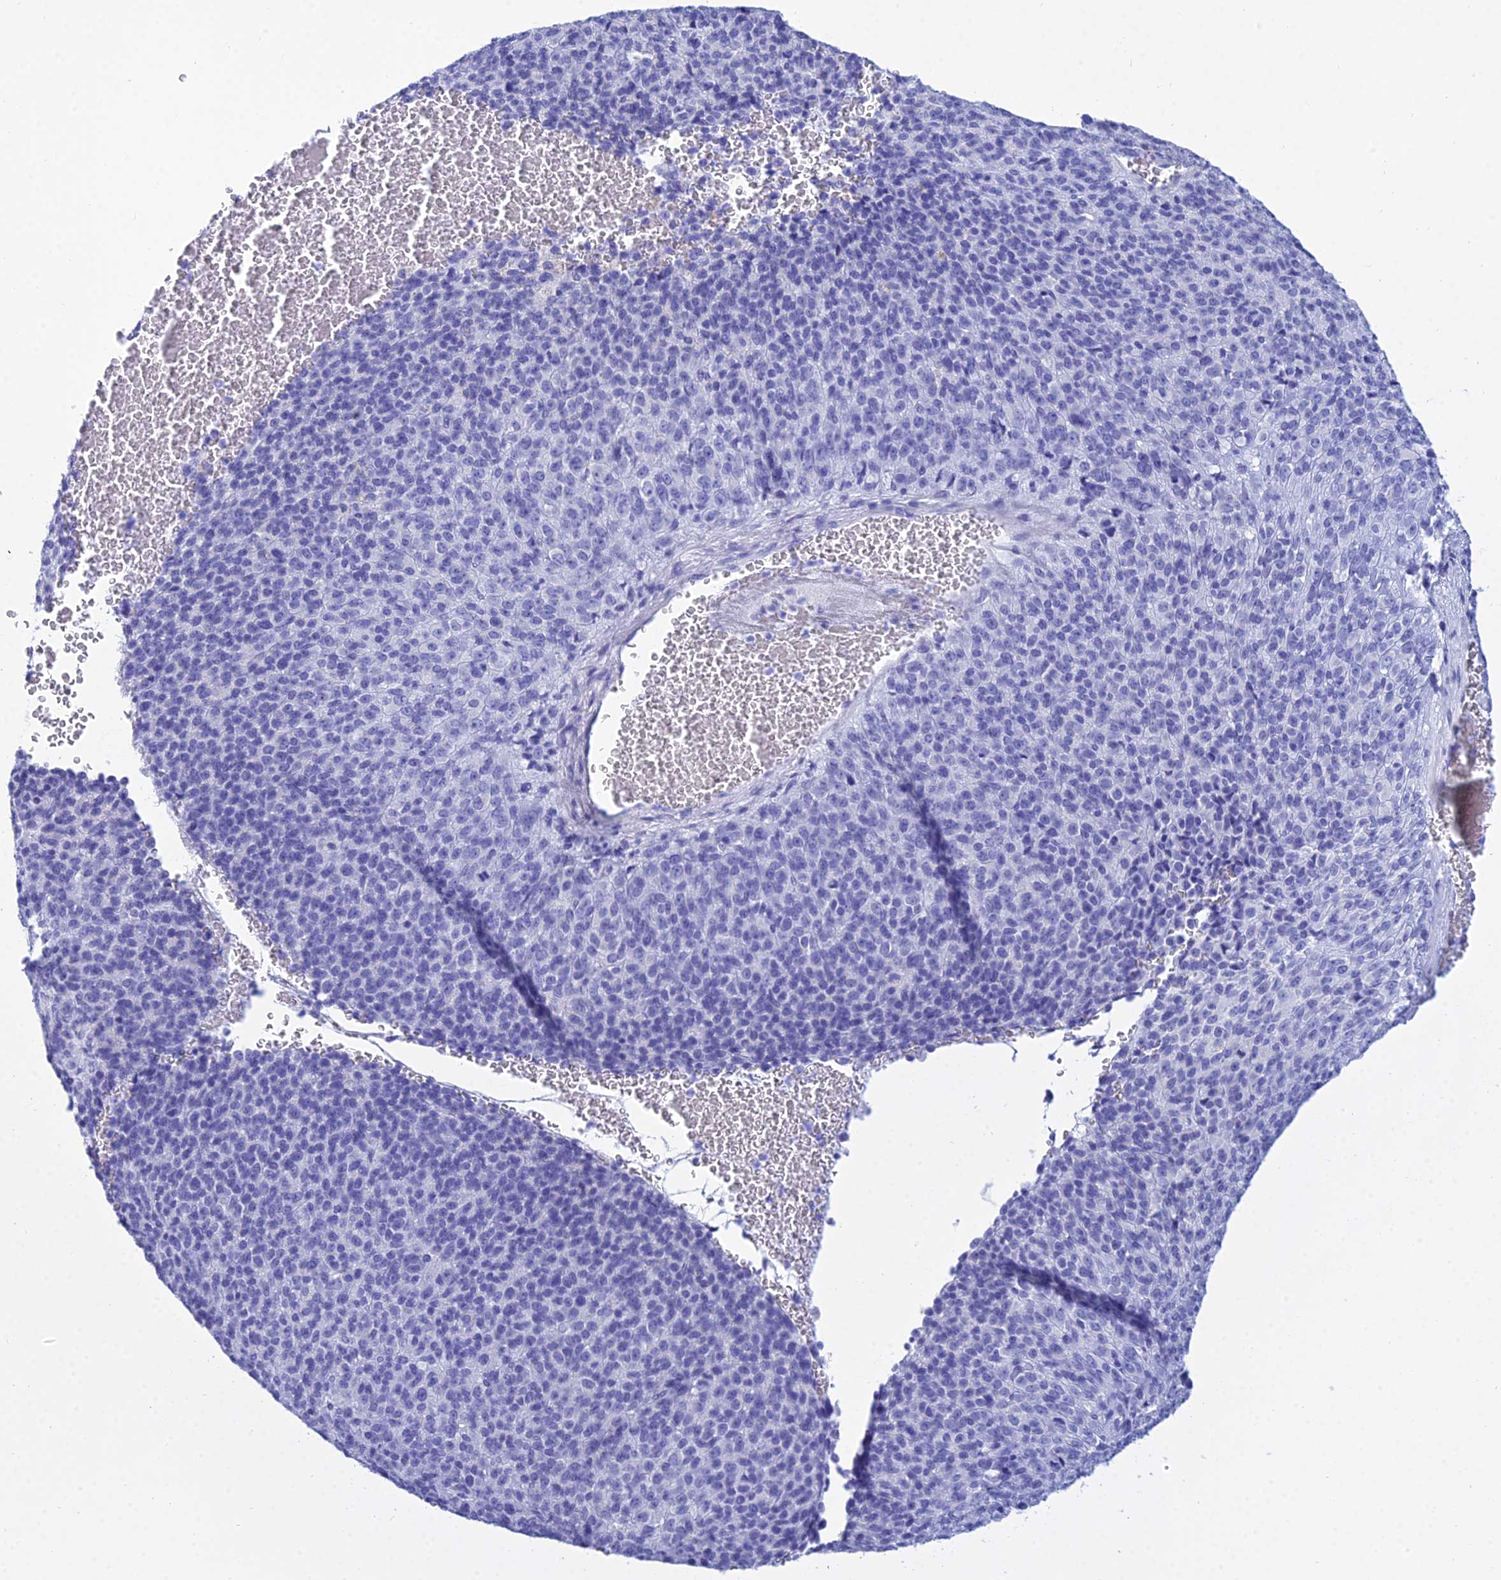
{"staining": {"intensity": "negative", "quantity": "none", "location": "none"}, "tissue": "melanoma", "cell_type": "Tumor cells", "image_type": "cancer", "snomed": [{"axis": "morphology", "description": "Malignant melanoma, Metastatic site"}, {"axis": "topography", "description": "Brain"}], "caption": "Immunohistochemistry histopathology image of melanoma stained for a protein (brown), which reveals no staining in tumor cells. (Immunohistochemistry, brightfield microscopy, high magnification).", "gene": "PATE4", "patient": {"sex": "female", "age": 56}}